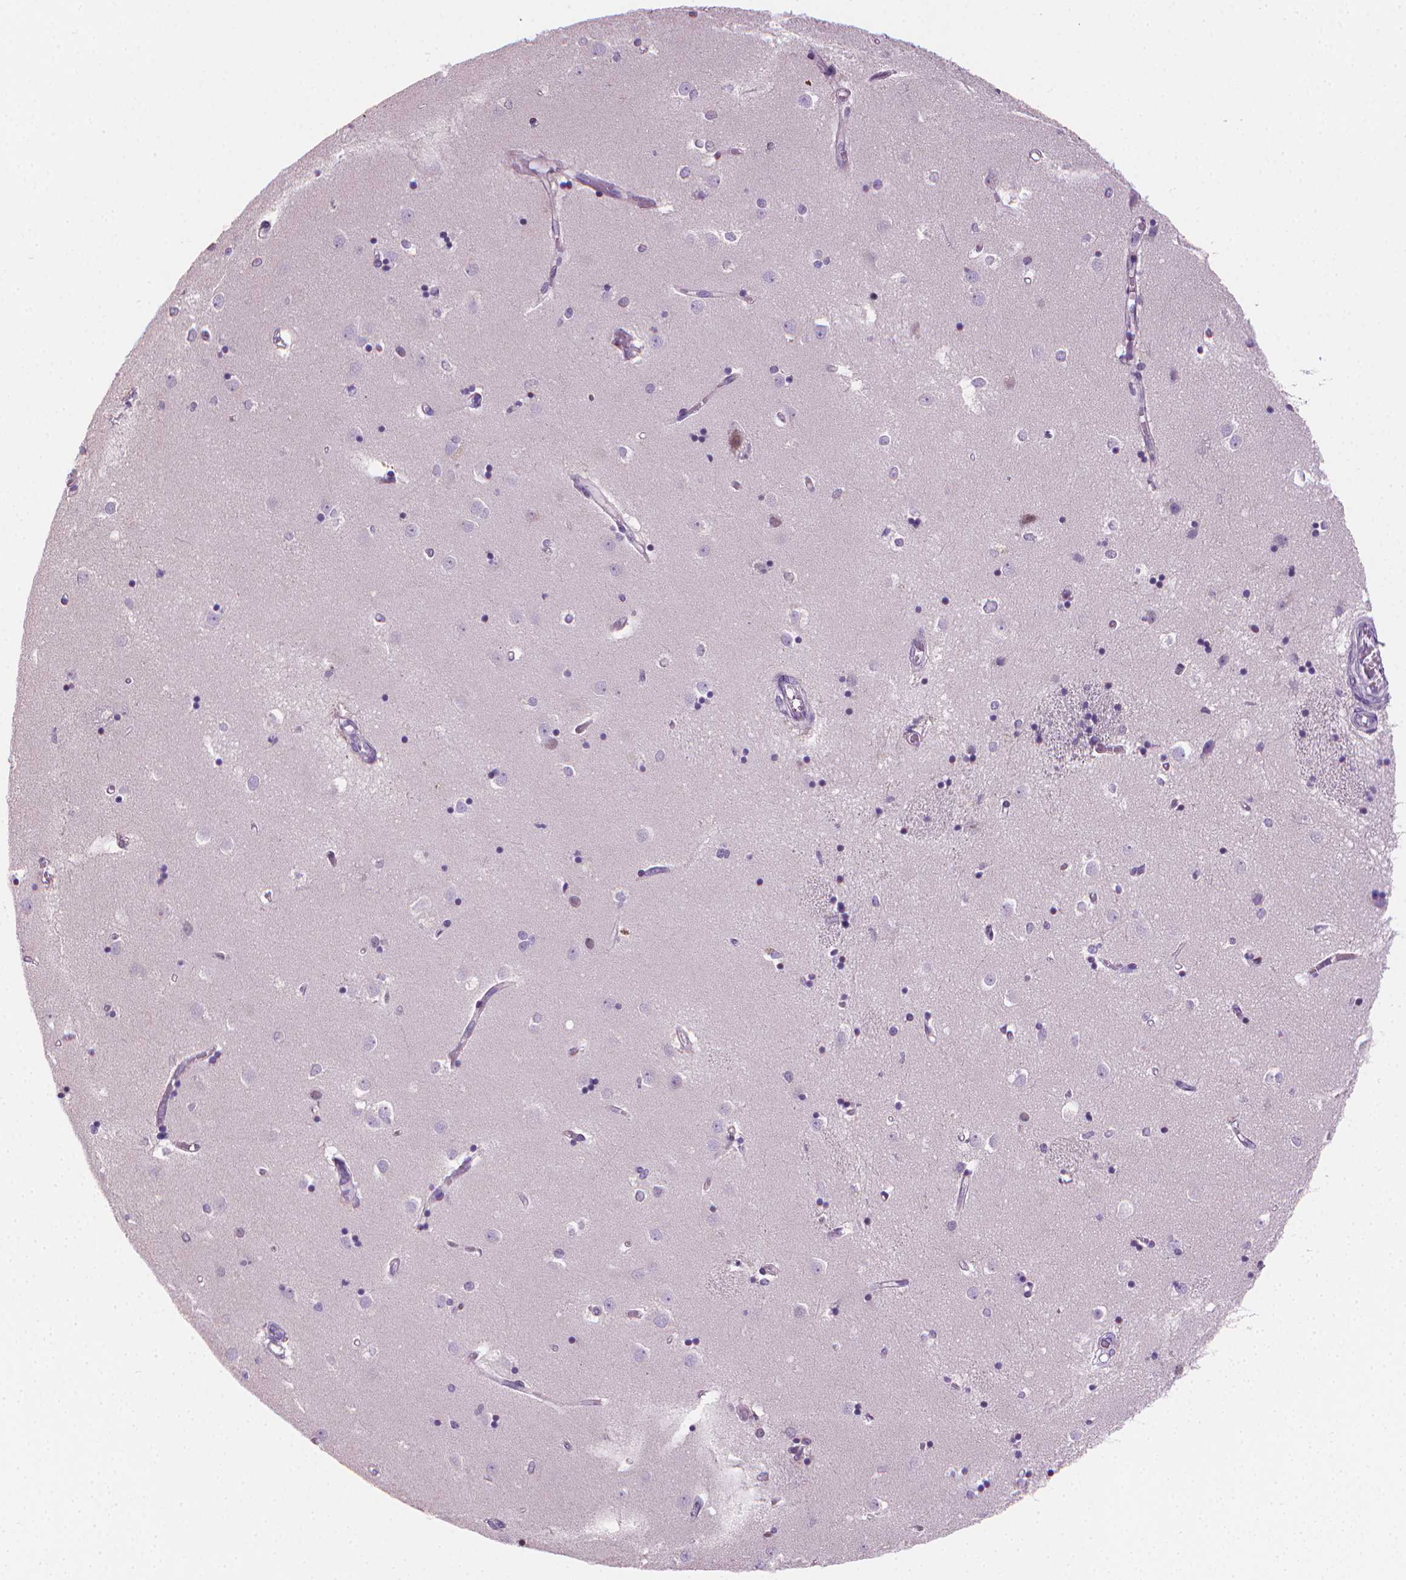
{"staining": {"intensity": "negative", "quantity": "none", "location": "none"}, "tissue": "caudate", "cell_type": "Glial cells", "image_type": "normal", "snomed": [{"axis": "morphology", "description": "Normal tissue, NOS"}, {"axis": "topography", "description": "Lateral ventricle wall"}], "caption": "This is an IHC image of benign caudate. There is no positivity in glial cells.", "gene": "CLXN", "patient": {"sex": "male", "age": 54}}